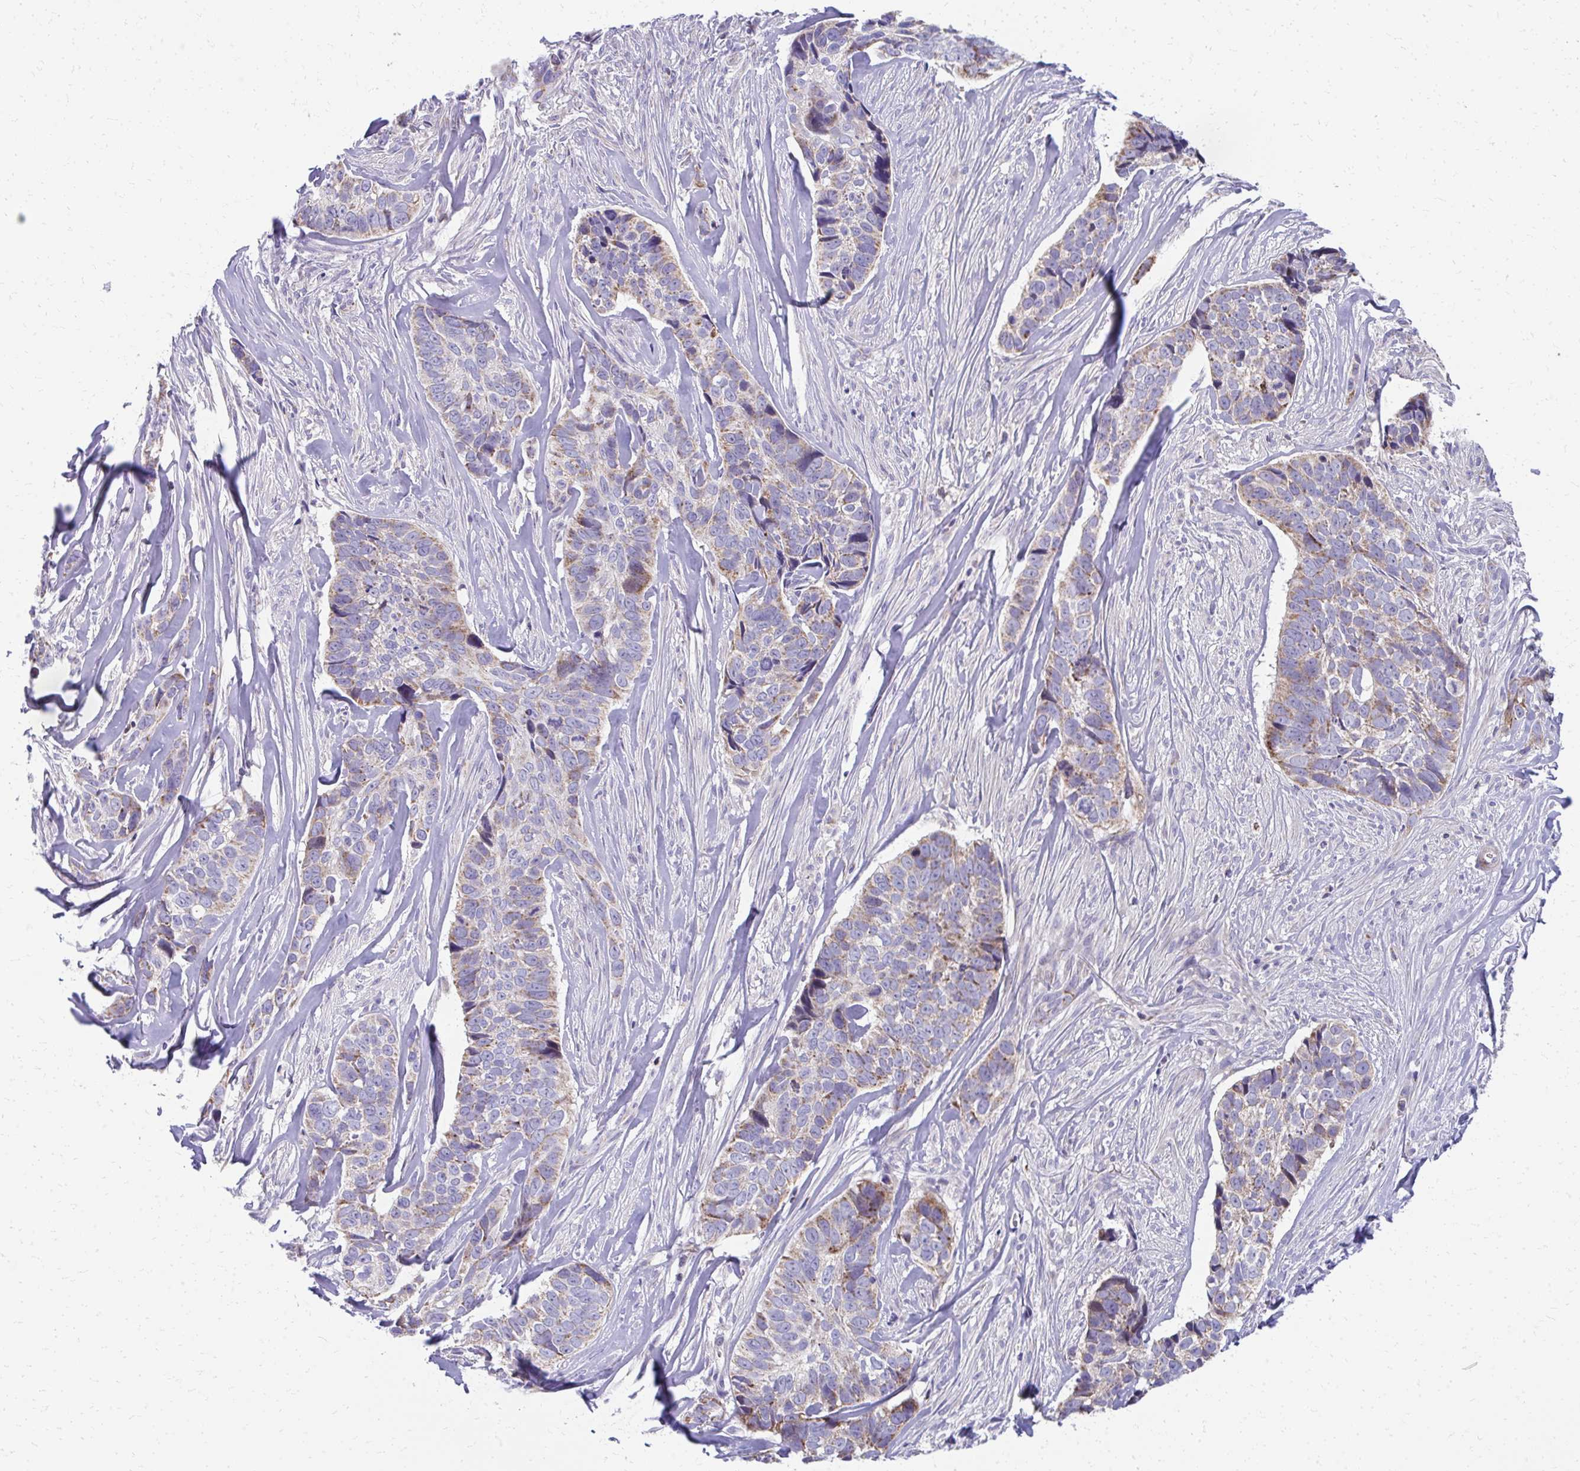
{"staining": {"intensity": "weak", "quantity": "25%-75%", "location": "cytoplasmic/membranous"}, "tissue": "skin cancer", "cell_type": "Tumor cells", "image_type": "cancer", "snomed": [{"axis": "morphology", "description": "Basal cell carcinoma"}, {"axis": "topography", "description": "Skin"}], "caption": "A brown stain highlights weak cytoplasmic/membranous staining of a protein in human skin cancer (basal cell carcinoma) tumor cells.", "gene": "IL37", "patient": {"sex": "female", "age": 82}}